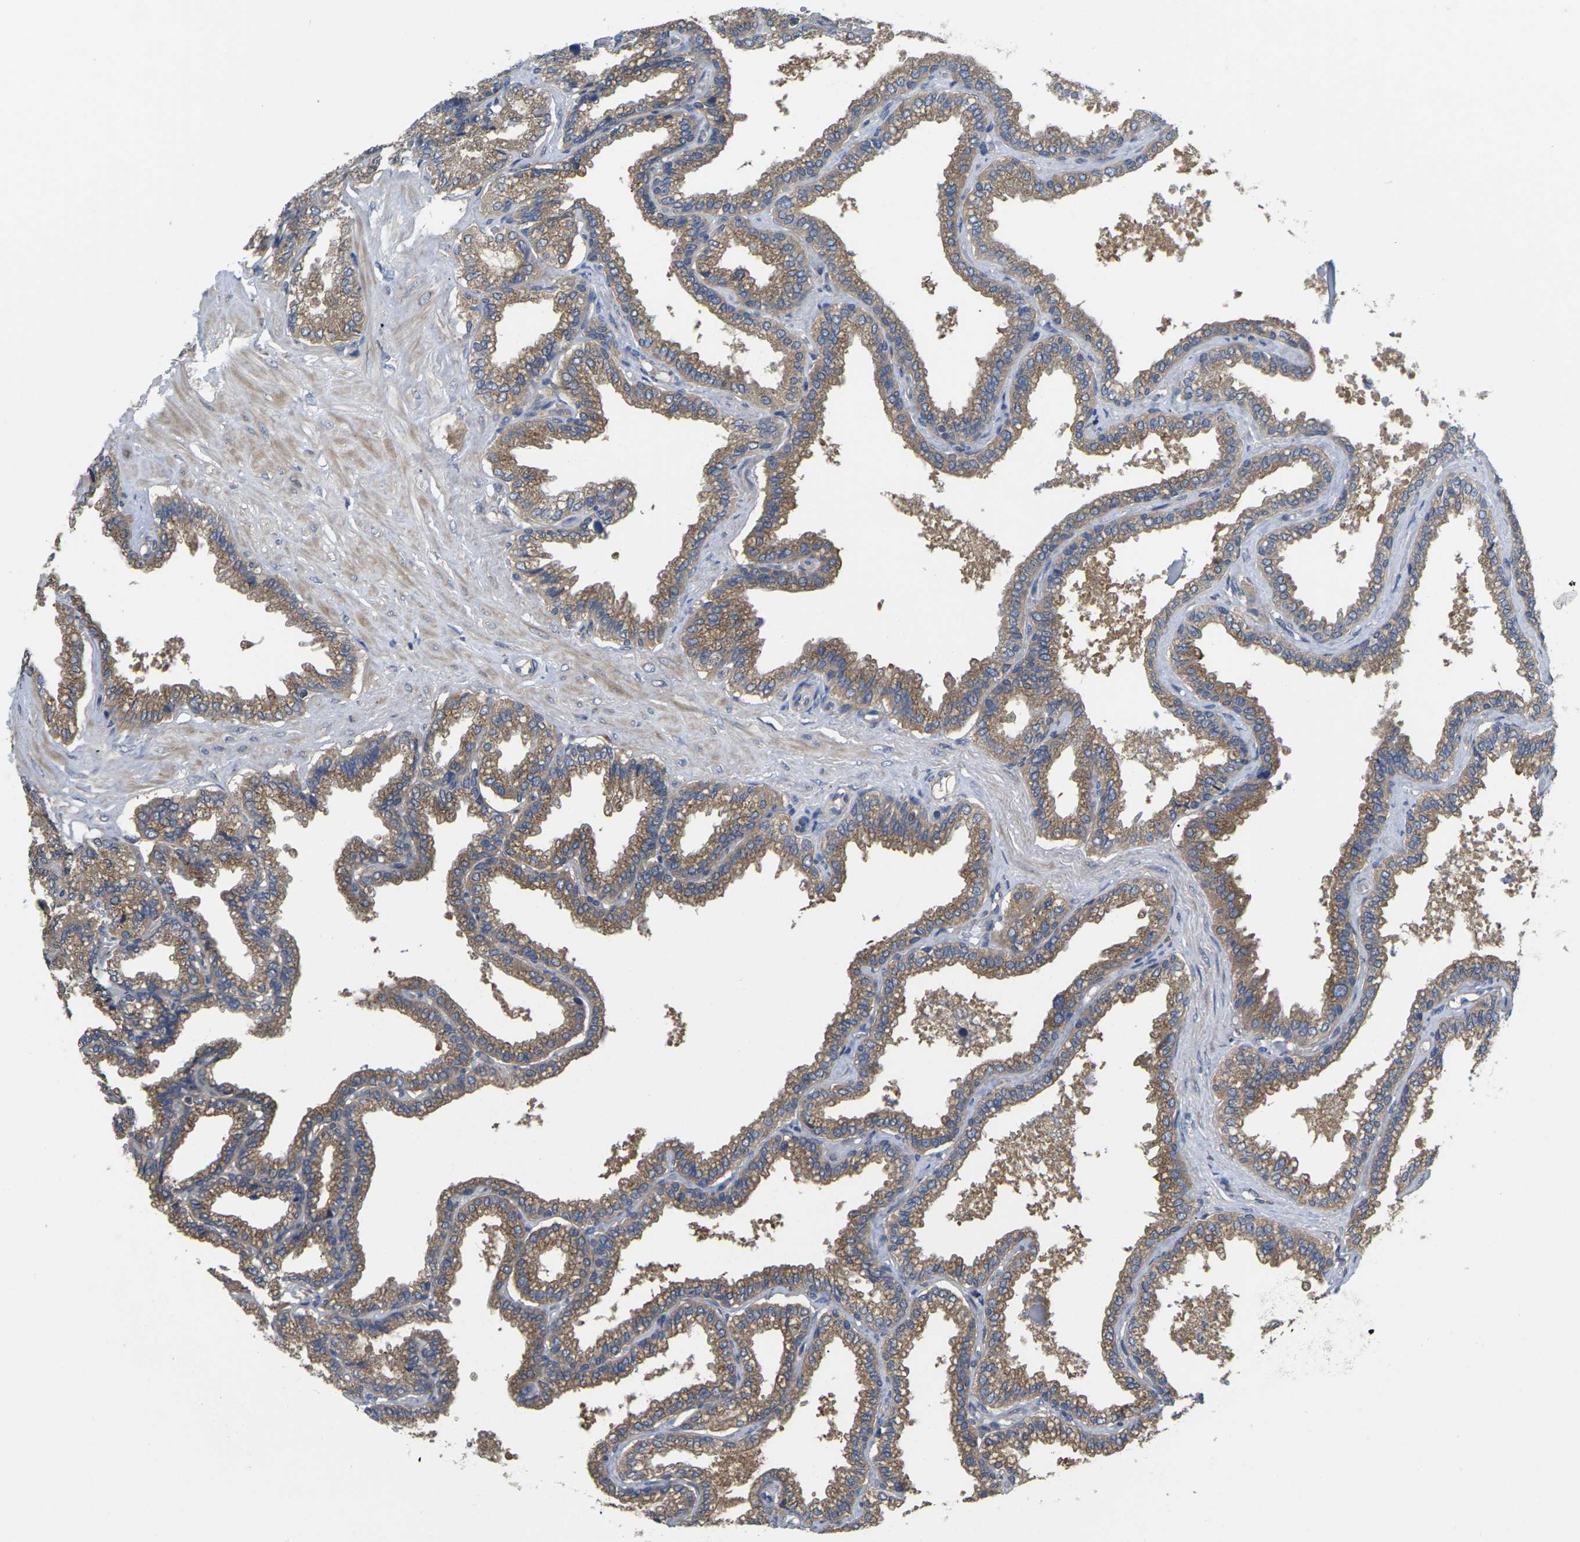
{"staining": {"intensity": "moderate", "quantity": ">75%", "location": "cytoplasmic/membranous"}, "tissue": "seminal vesicle", "cell_type": "Glandular cells", "image_type": "normal", "snomed": [{"axis": "morphology", "description": "Normal tissue, NOS"}, {"axis": "topography", "description": "Seminal veicle"}], "caption": "DAB immunohistochemical staining of normal human seminal vesicle demonstrates moderate cytoplasmic/membranous protein positivity in approximately >75% of glandular cells.", "gene": "TMCC2", "patient": {"sex": "male", "age": 46}}